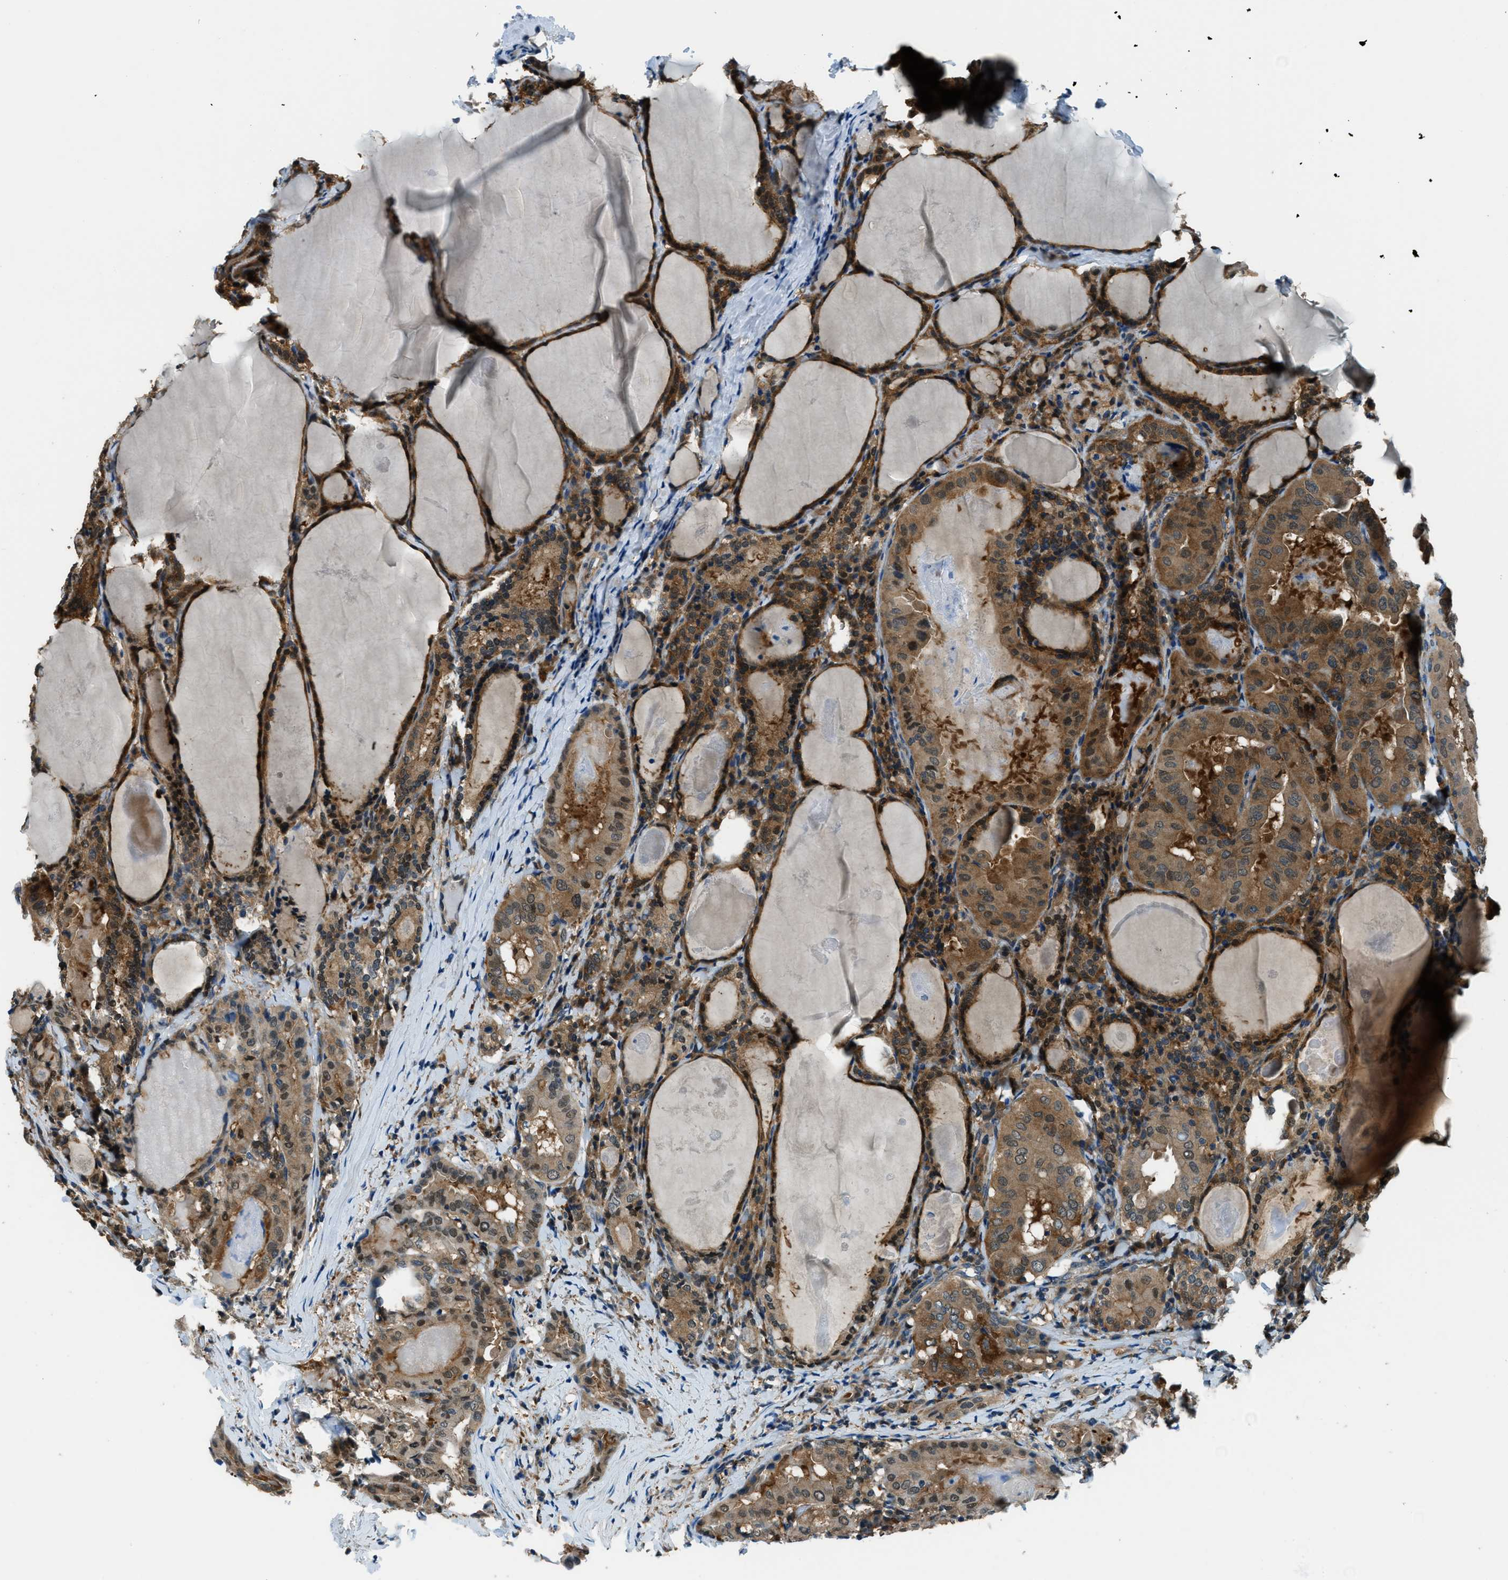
{"staining": {"intensity": "moderate", "quantity": ">75%", "location": "cytoplasmic/membranous"}, "tissue": "thyroid cancer", "cell_type": "Tumor cells", "image_type": "cancer", "snomed": [{"axis": "morphology", "description": "Papillary adenocarcinoma, NOS"}, {"axis": "topography", "description": "Thyroid gland"}], "caption": "The histopathology image demonstrates a brown stain indicating the presence of a protein in the cytoplasmic/membranous of tumor cells in thyroid cancer (papillary adenocarcinoma).", "gene": "HEBP2", "patient": {"sex": "female", "age": 42}}